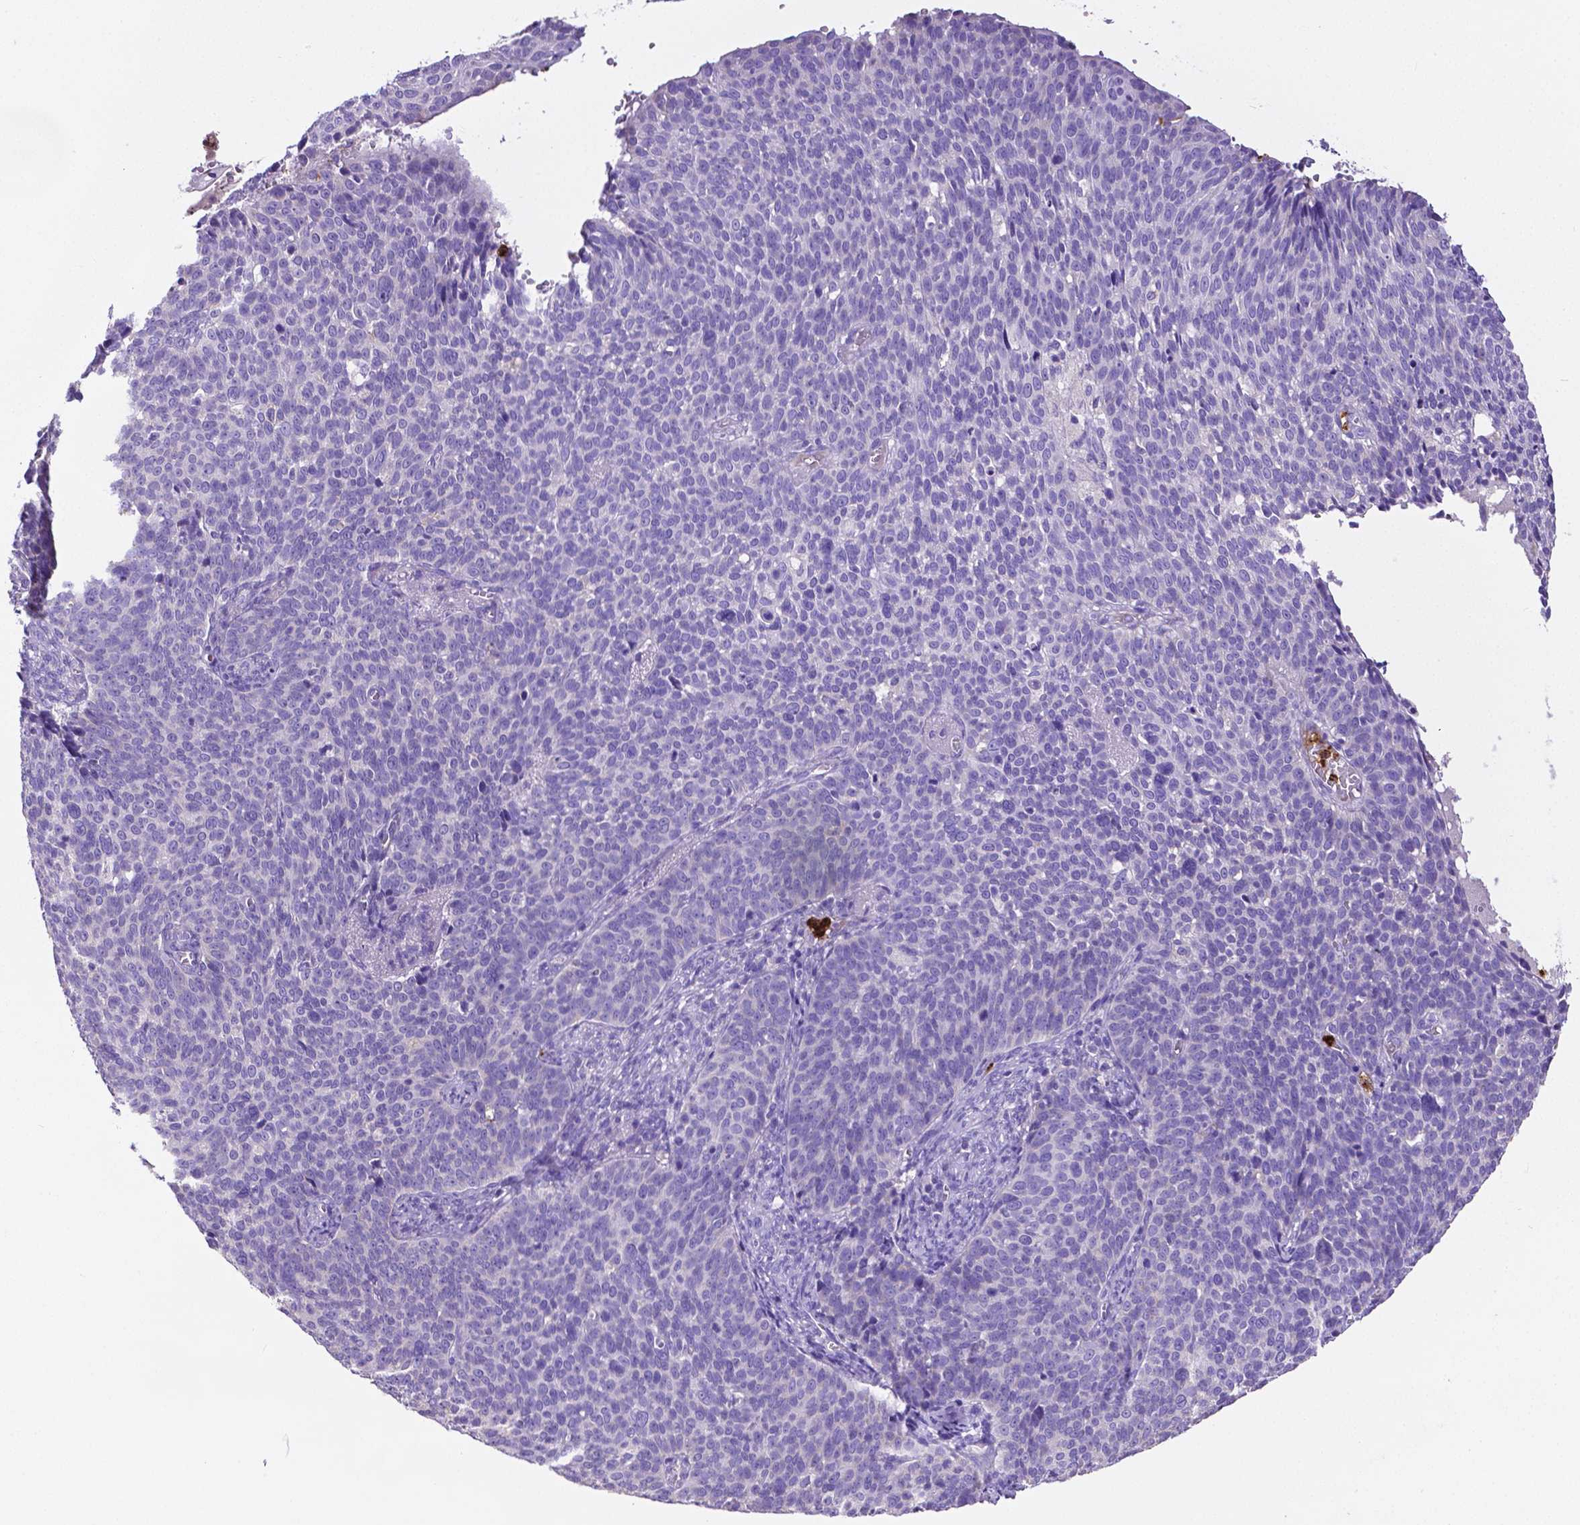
{"staining": {"intensity": "negative", "quantity": "none", "location": "none"}, "tissue": "cervical cancer", "cell_type": "Tumor cells", "image_type": "cancer", "snomed": [{"axis": "morphology", "description": "Normal tissue, NOS"}, {"axis": "morphology", "description": "Squamous cell carcinoma, NOS"}, {"axis": "topography", "description": "Cervix"}], "caption": "IHC histopathology image of neoplastic tissue: human cervical squamous cell carcinoma stained with DAB (3,3'-diaminobenzidine) displays no significant protein staining in tumor cells.", "gene": "MMP9", "patient": {"sex": "female", "age": 39}}